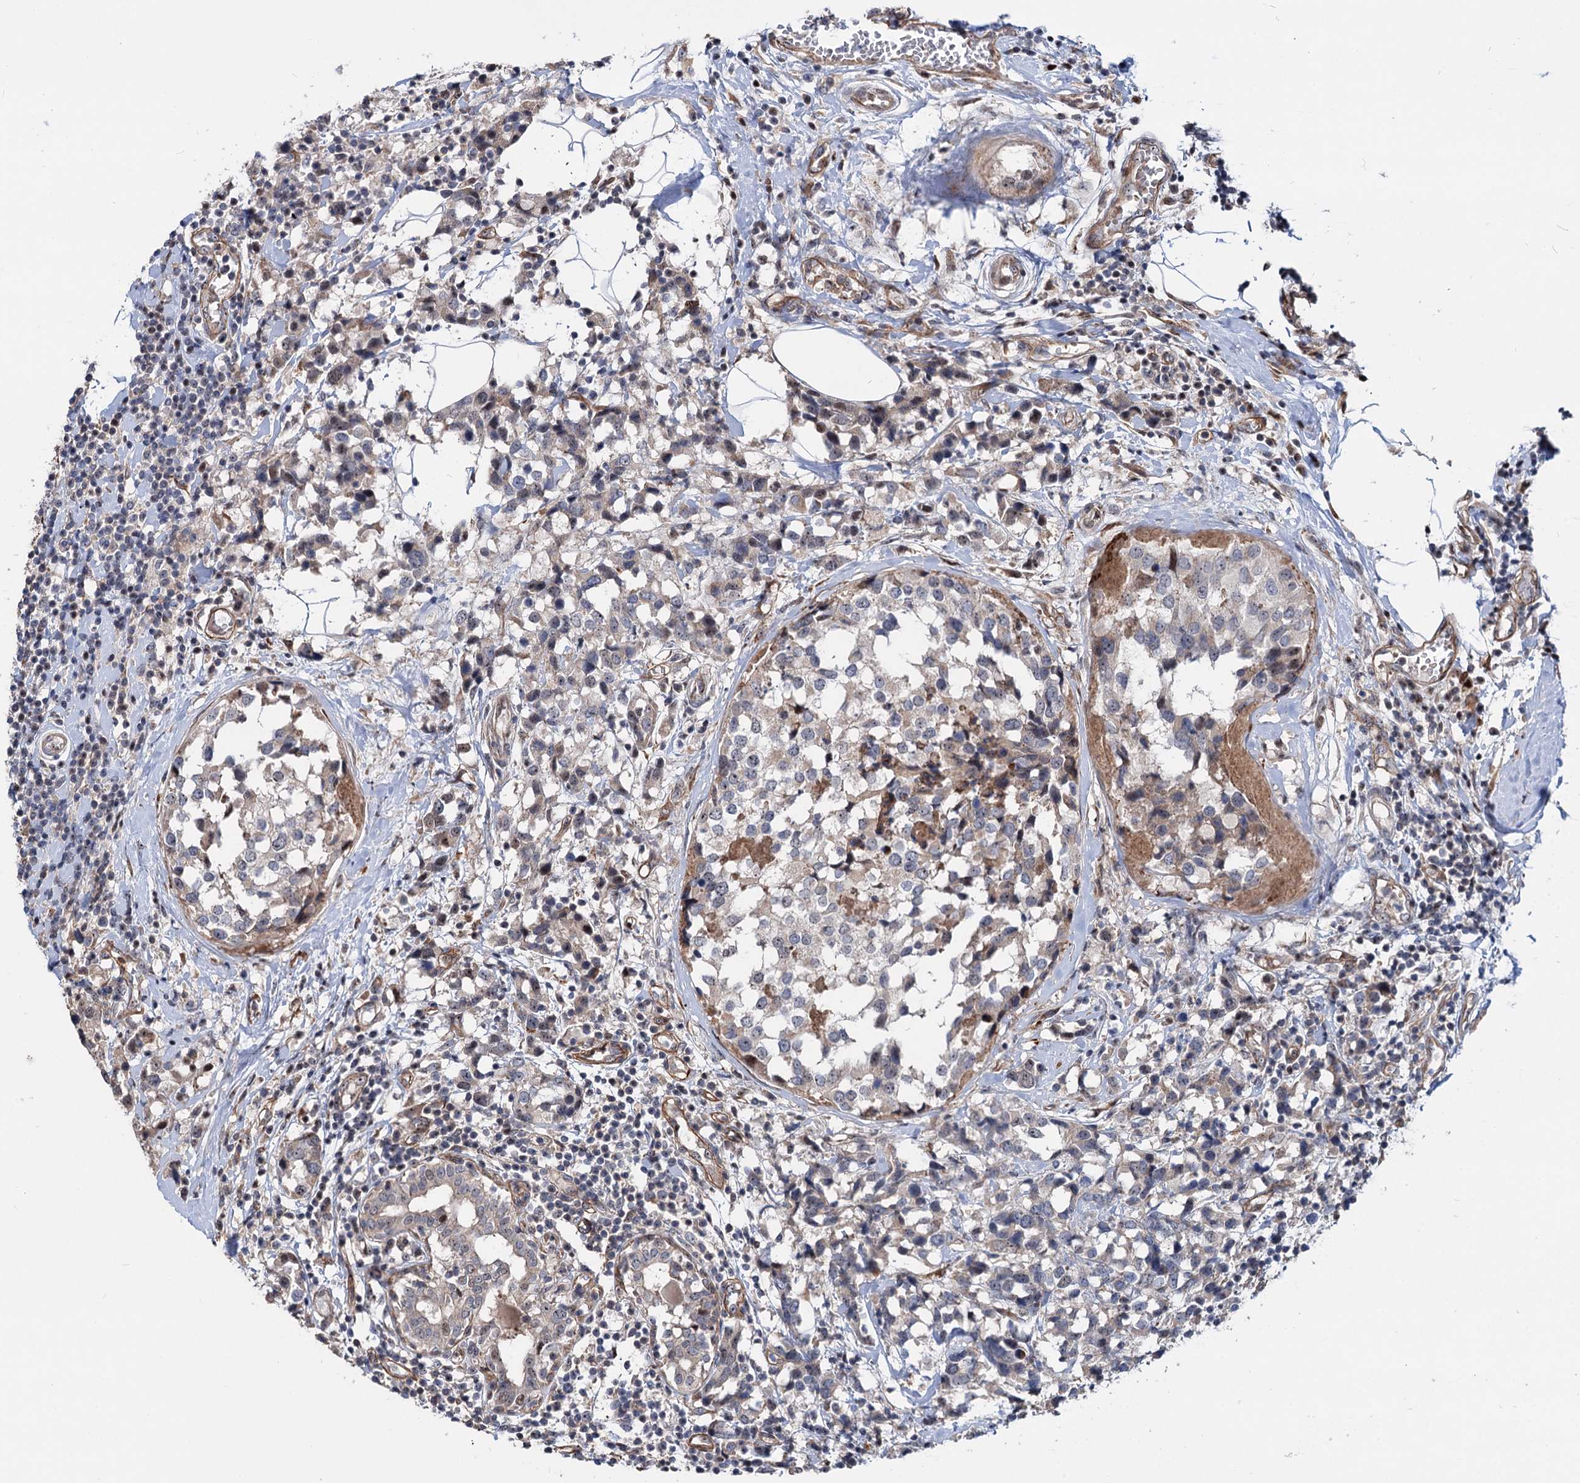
{"staining": {"intensity": "weak", "quantity": "<25%", "location": "cytoplasmic/membranous"}, "tissue": "breast cancer", "cell_type": "Tumor cells", "image_type": "cancer", "snomed": [{"axis": "morphology", "description": "Lobular carcinoma"}, {"axis": "topography", "description": "Breast"}], "caption": "There is no significant positivity in tumor cells of breast cancer. (DAB (3,3'-diaminobenzidine) immunohistochemistry (IHC) visualized using brightfield microscopy, high magnification).", "gene": "PTDSS2", "patient": {"sex": "female", "age": 59}}